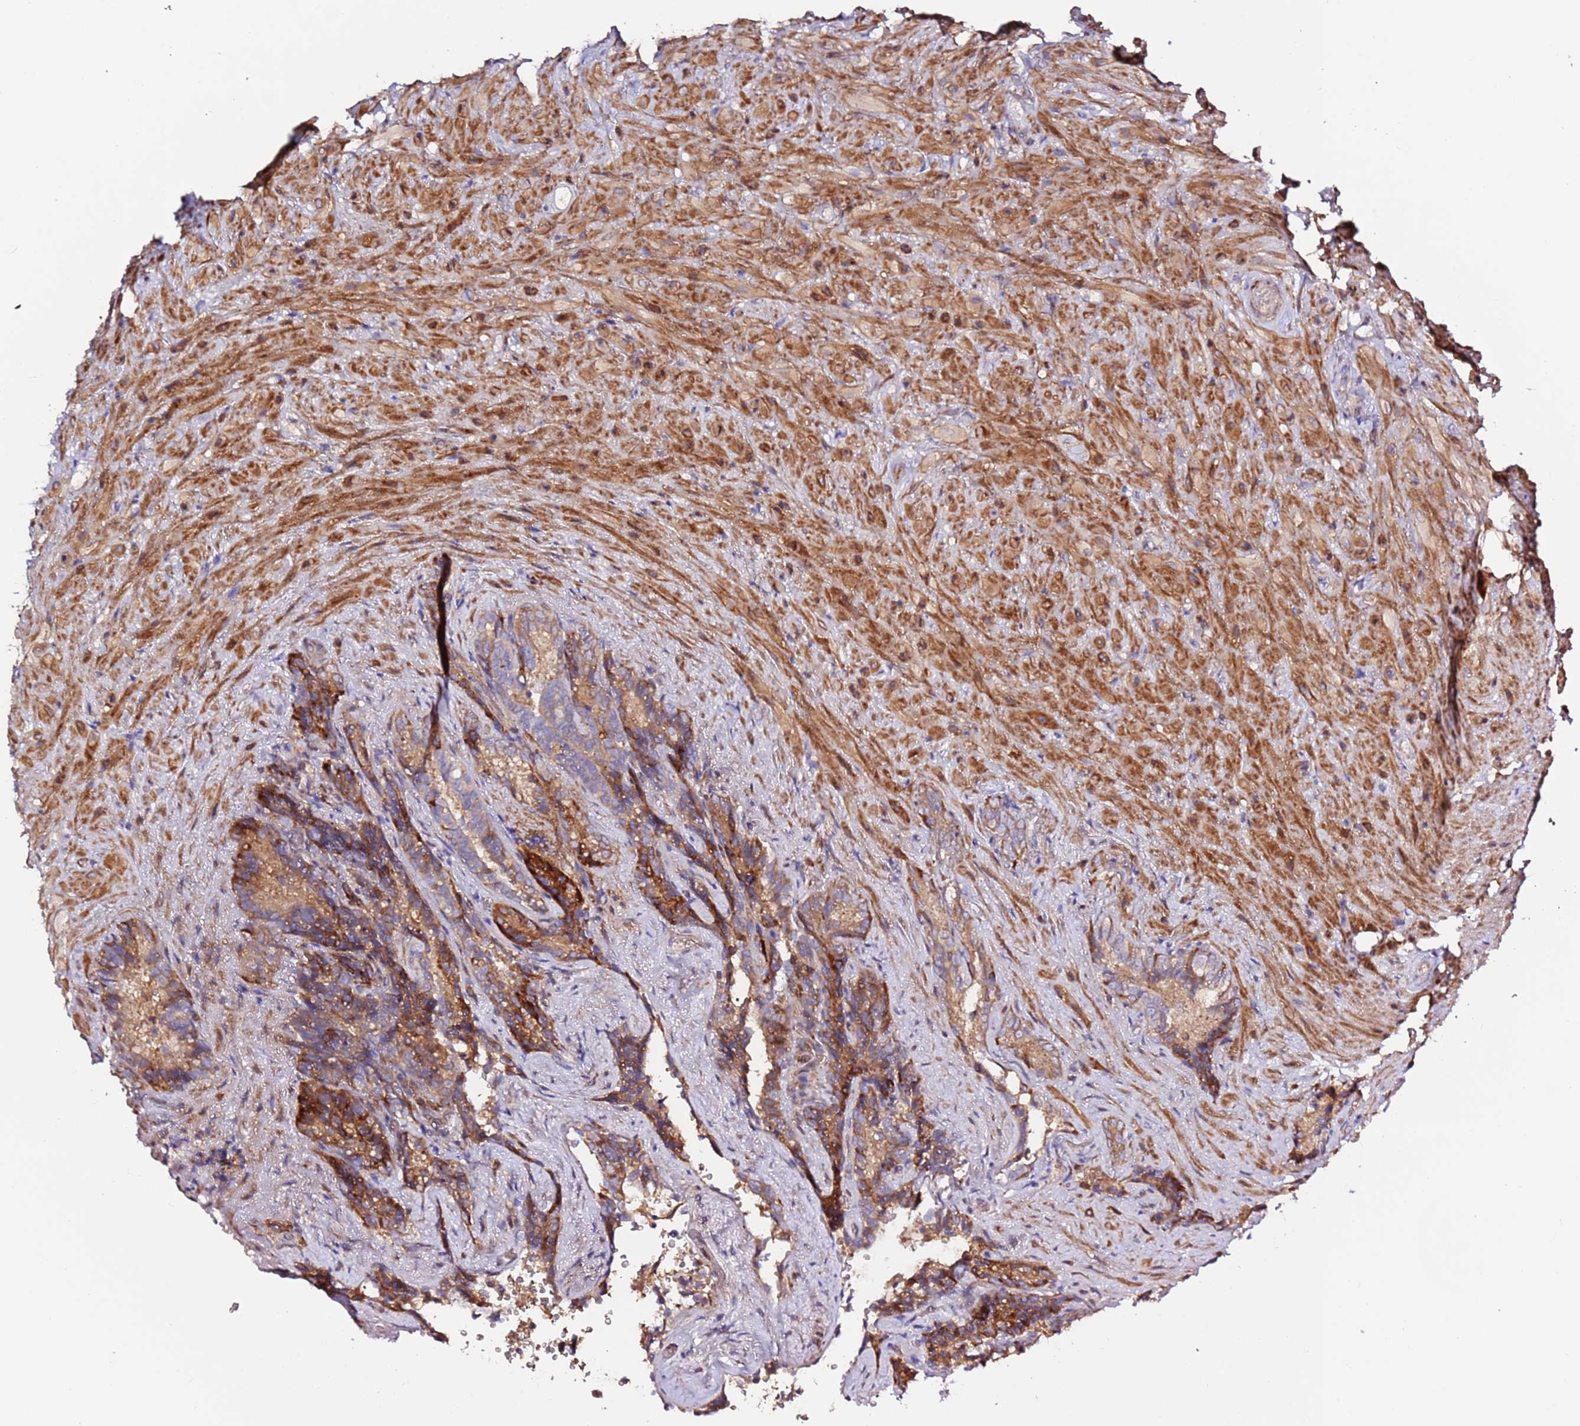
{"staining": {"intensity": "moderate", "quantity": ">75%", "location": "cytoplasmic/membranous"}, "tissue": "seminal vesicle", "cell_type": "Glandular cells", "image_type": "normal", "snomed": [{"axis": "morphology", "description": "Normal tissue, NOS"}, {"axis": "topography", "description": "Seminal veicle"}], "caption": "IHC staining of unremarkable seminal vesicle, which shows medium levels of moderate cytoplasmic/membranous positivity in about >75% of glandular cells indicating moderate cytoplasmic/membranous protein expression. The staining was performed using DAB (brown) for protein detection and nuclei were counterstained in hematoxylin (blue).", "gene": "HSD17B7", "patient": {"sex": "male", "age": 62}}